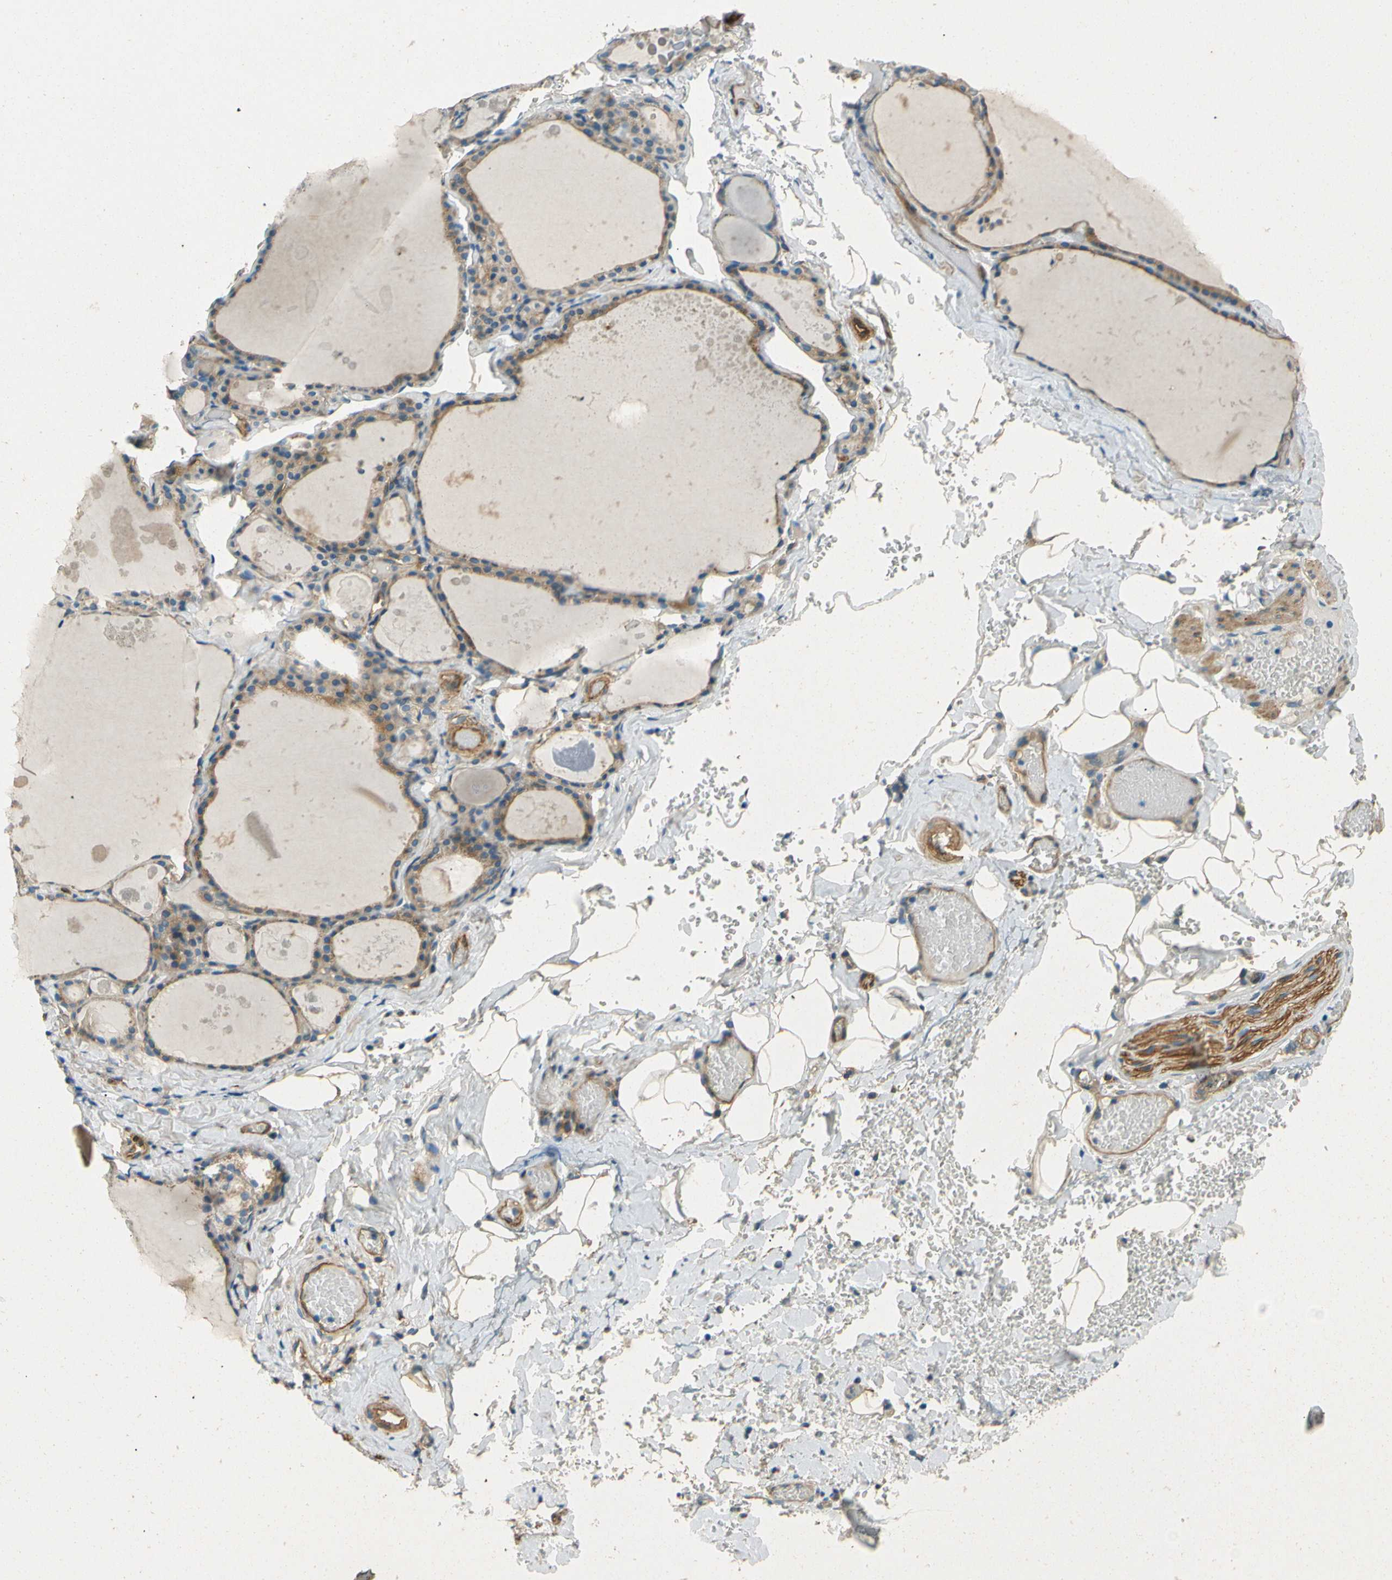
{"staining": {"intensity": "moderate", "quantity": ">75%", "location": "cytoplasmic/membranous"}, "tissue": "thyroid gland", "cell_type": "Glandular cells", "image_type": "normal", "snomed": [{"axis": "morphology", "description": "Normal tissue, NOS"}, {"axis": "topography", "description": "Thyroid gland"}], "caption": "Protein staining of benign thyroid gland exhibits moderate cytoplasmic/membranous staining in approximately >75% of glandular cells.", "gene": "ENTPD1", "patient": {"sex": "male", "age": 56}}